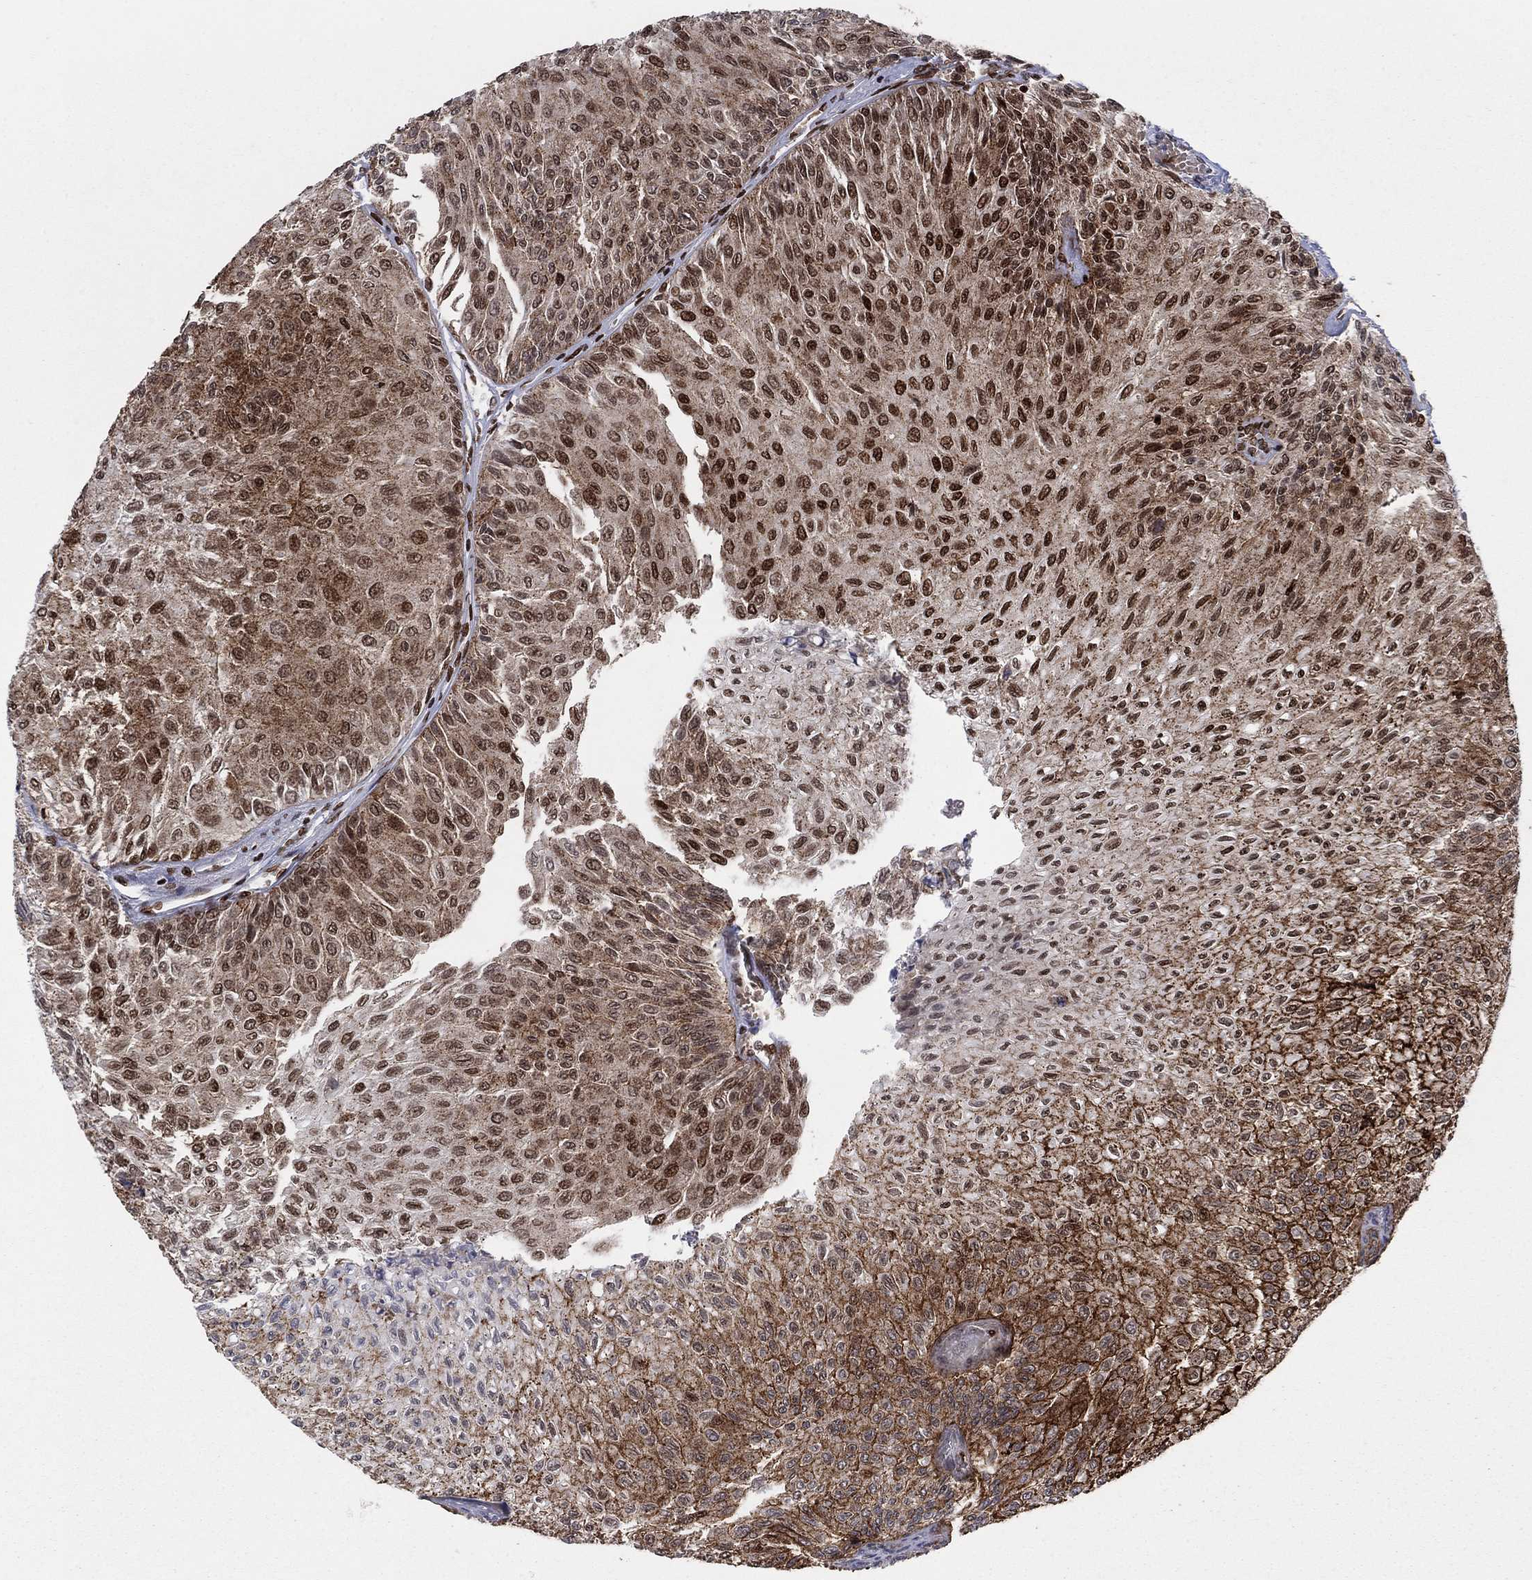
{"staining": {"intensity": "strong", "quantity": ">75%", "location": "cytoplasmic/membranous,nuclear"}, "tissue": "urothelial cancer", "cell_type": "Tumor cells", "image_type": "cancer", "snomed": [{"axis": "morphology", "description": "Urothelial carcinoma, Low grade"}, {"axis": "topography", "description": "Urinary bladder"}], "caption": "Immunohistochemical staining of urothelial cancer shows strong cytoplasmic/membranous and nuclear protein staining in about >75% of tumor cells.", "gene": "SDC1", "patient": {"sex": "male", "age": 78}}